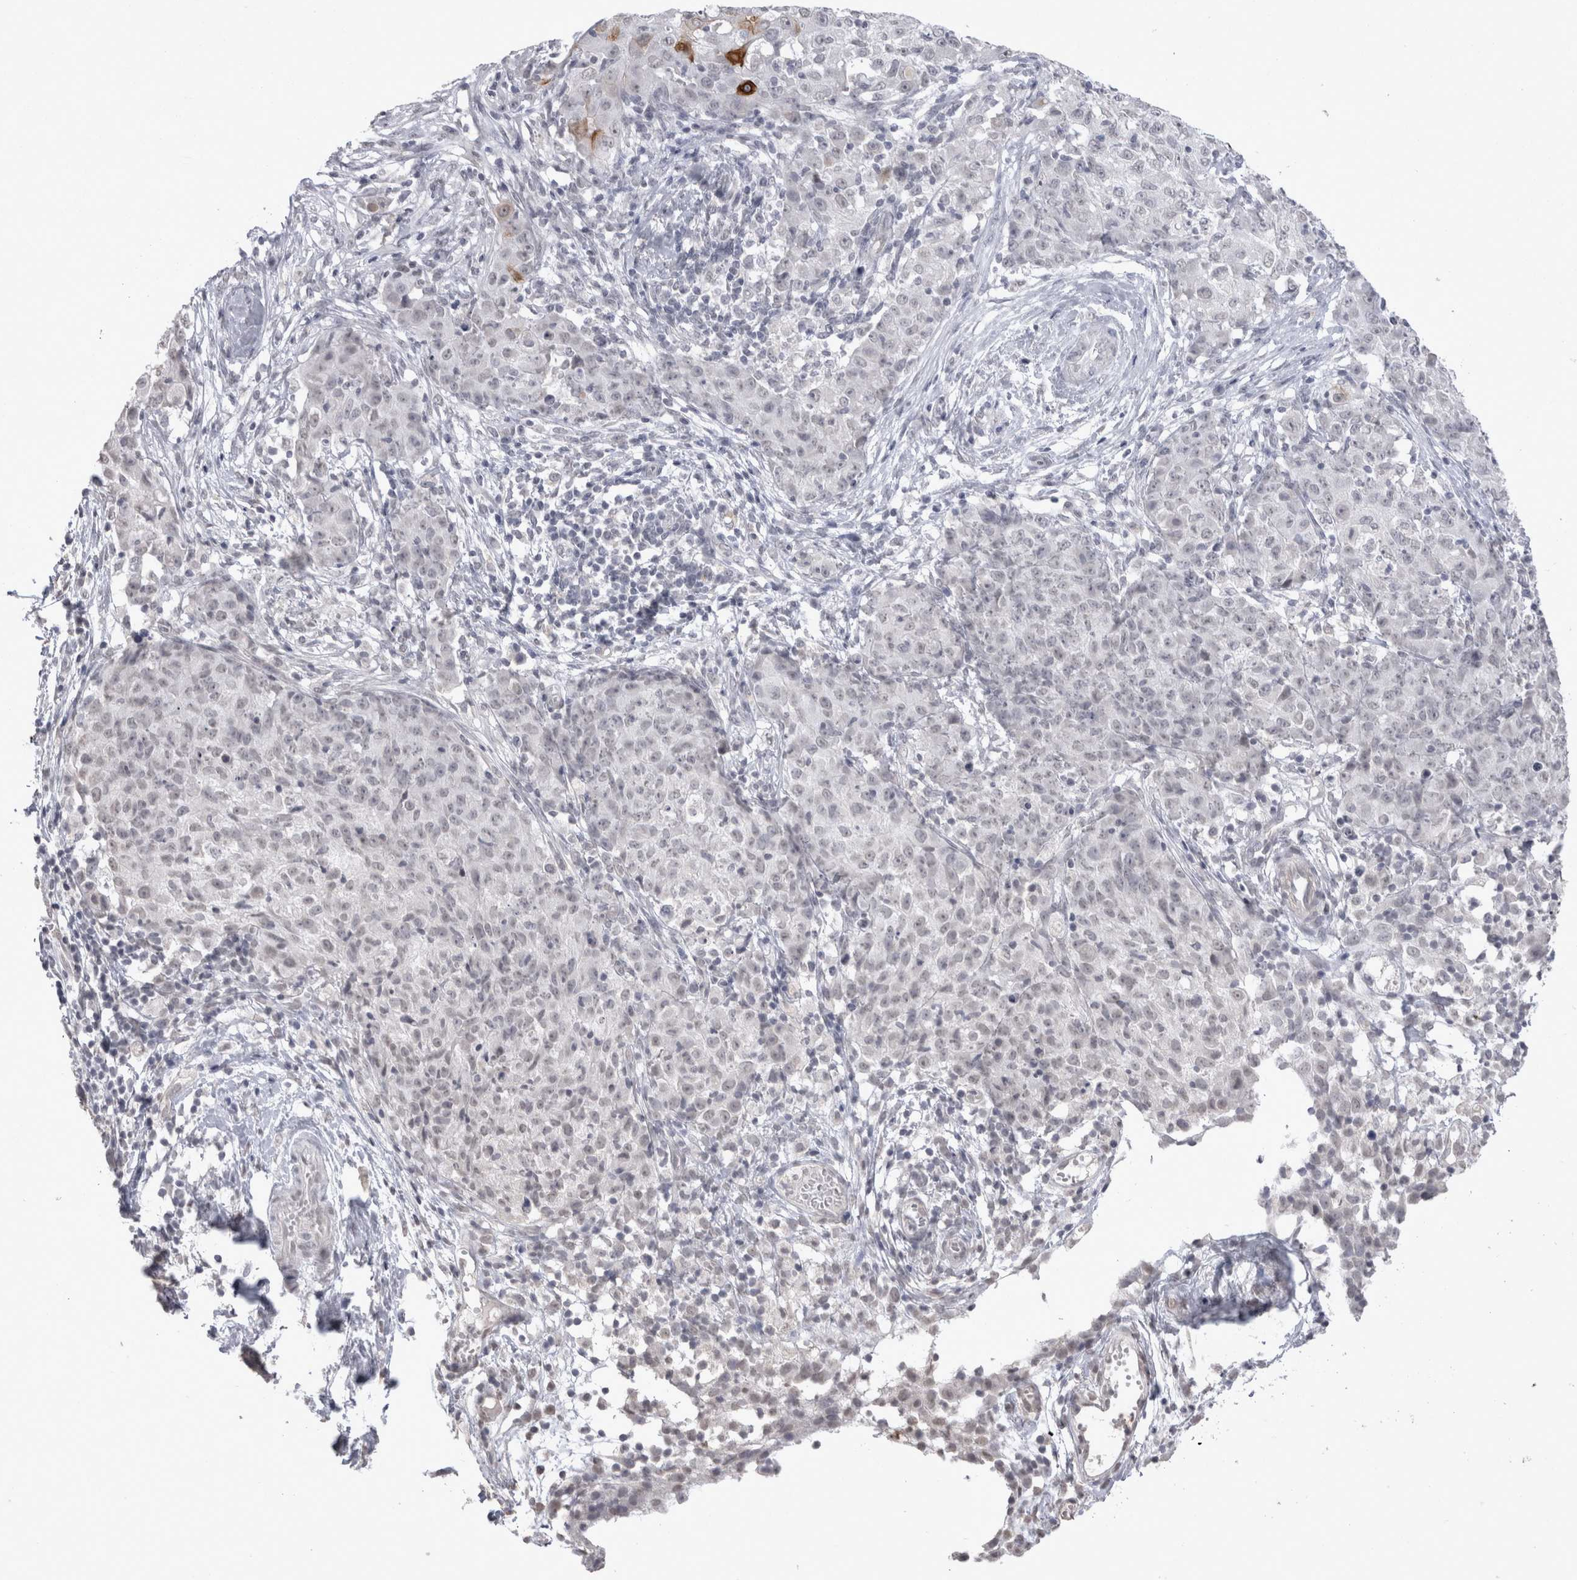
{"staining": {"intensity": "negative", "quantity": "none", "location": "none"}, "tissue": "ovarian cancer", "cell_type": "Tumor cells", "image_type": "cancer", "snomed": [{"axis": "morphology", "description": "Carcinoma, endometroid"}, {"axis": "topography", "description": "Ovary"}], "caption": "Immunohistochemistry image of neoplastic tissue: human ovarian cancer stained with DAB reveals no significant protein expression in tumor cells. (Brightfield microscopy of DAB (3,3'-diaminobenzidine) immunohistochemistry (IHC) at high magnification).", "gene": "DDX4", "patient": {"sex": "female", "age": 42}}